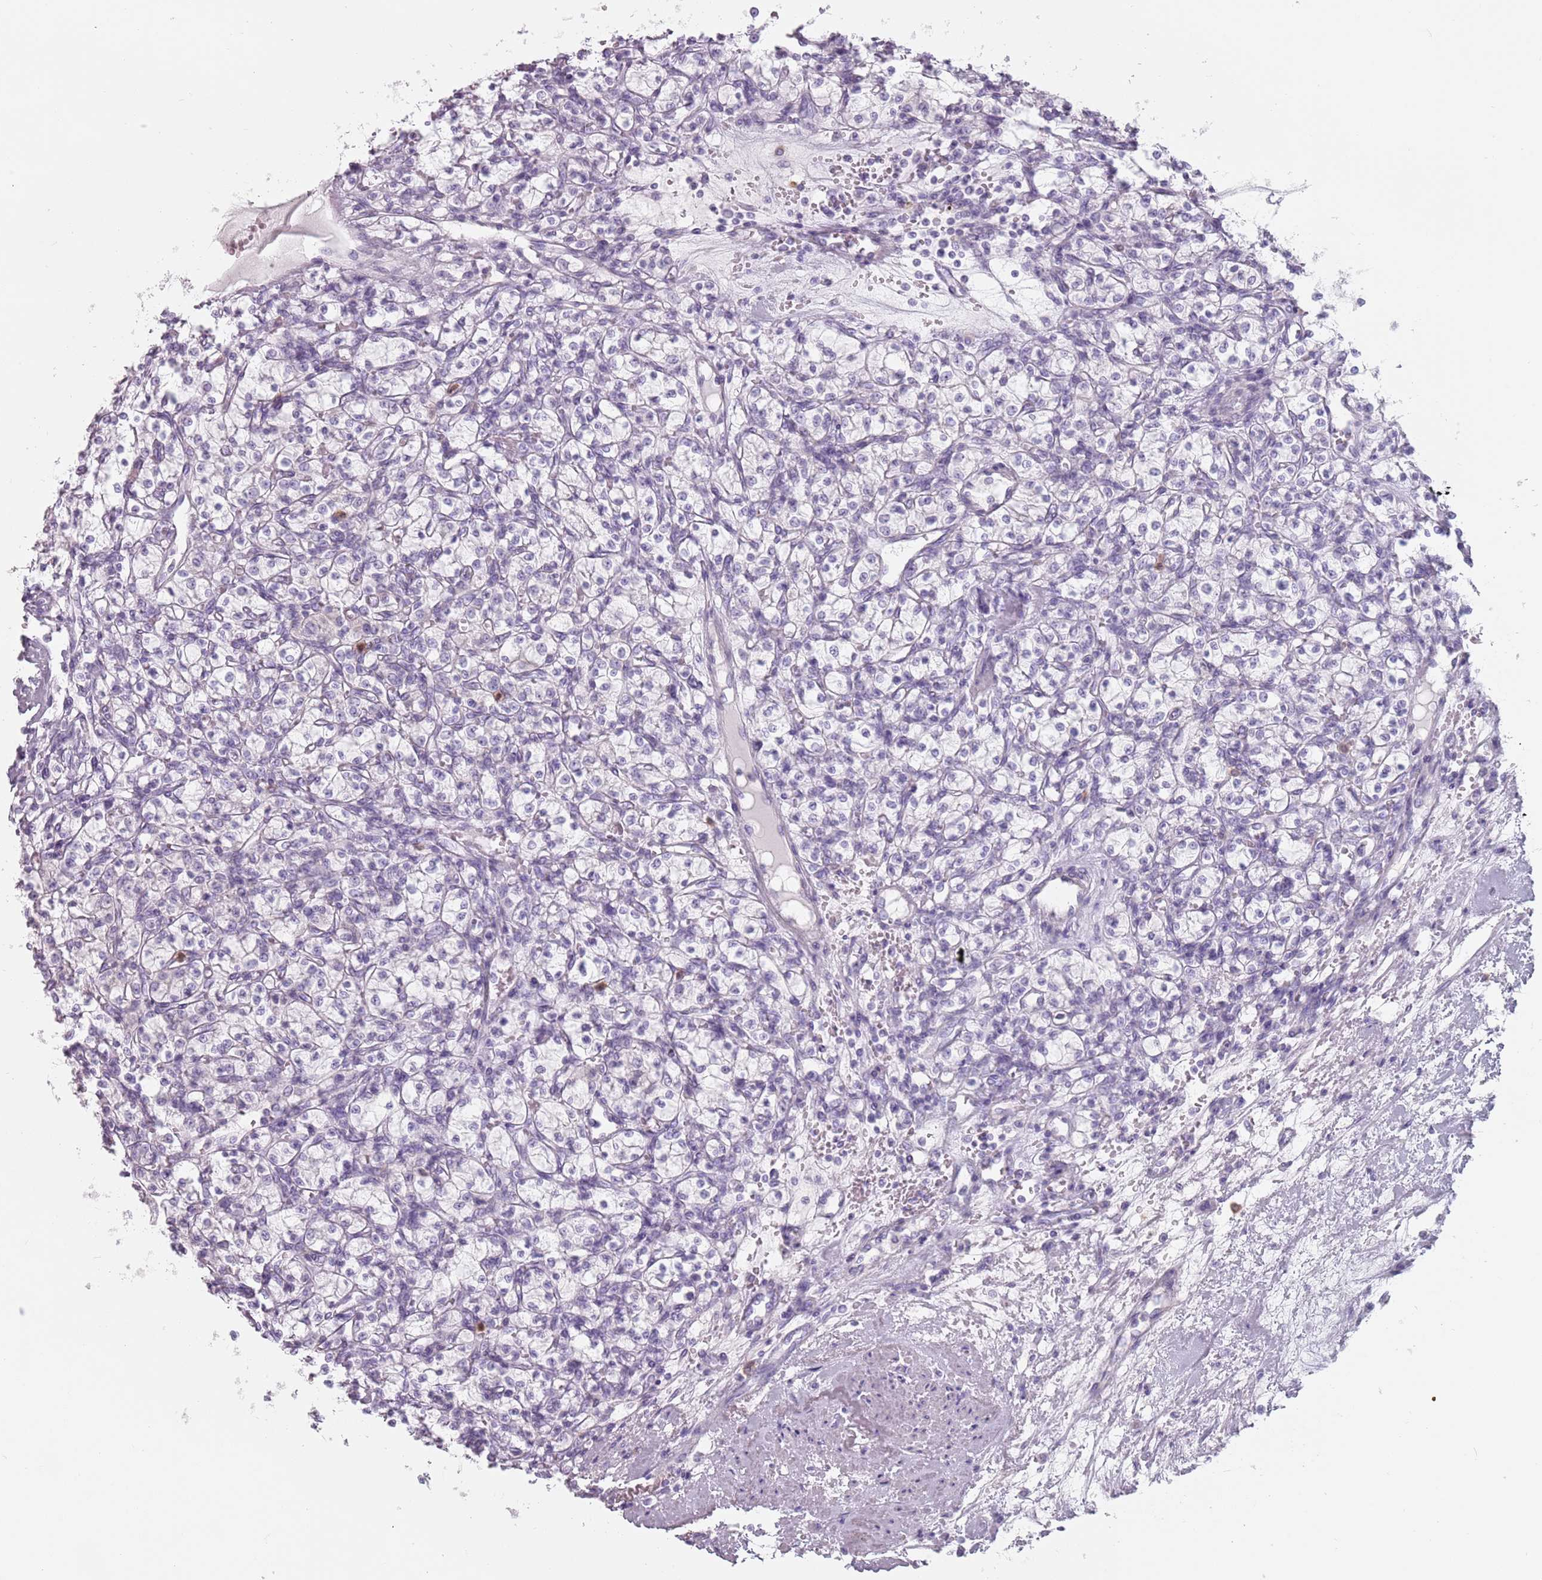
{"staining": {"intensity": "negative", "quantity": "none", "location": "none"}, "tissue": "renal cancer", "cell_type": "Tumor cells", "image_type": "cancer", "snomed": [{"axis": "morphology", "description": "Adenocarcinoma, NOS"}, {"axis": "topography", "description": "Kidney"}], "caption": "Immunohistochemistry histopathology image of human adenocarcinoma (renal) stained for a protein (brown), which displays no expression in tumor cells.", "gene": "ZNF584", "patient": {"sex": "female", "age": 59}}